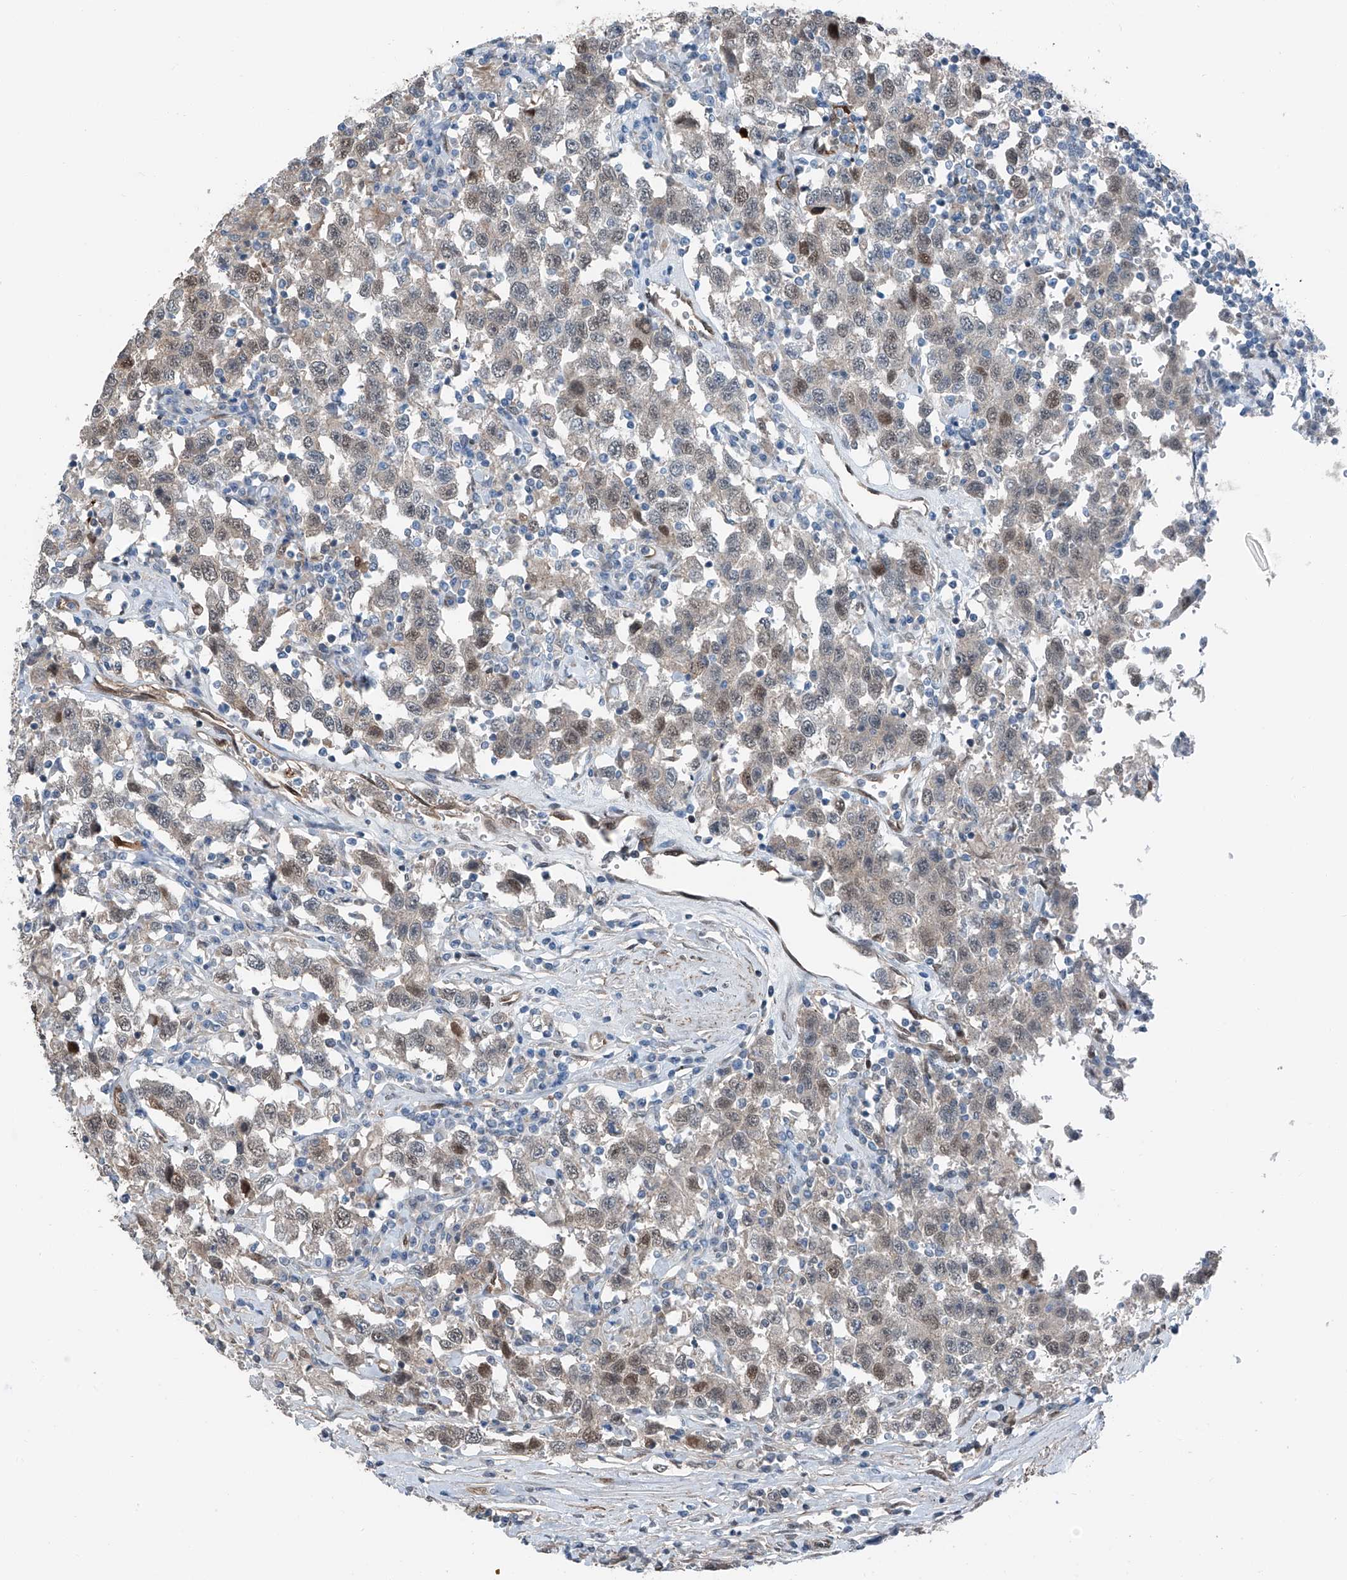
{"staining": {"intensity": "moderate", "quantity": "<25%", "location": "nuclear"}, "tissue": "testis cancer", "cell_type": "Tumor cells", "image_type": "cancer", "snomed": [{"axis": "morphology", "description": "Seminoma, NOS"}, {"axis": "topography", "description": "Testis"}], "caption": "Tumor cells exhibit low levels of moderate nuclear expression in approximately <25% of cells in seminoma (testis).", "gene": "HSPA6", "patient": {"sex": "male", "age": 41}}